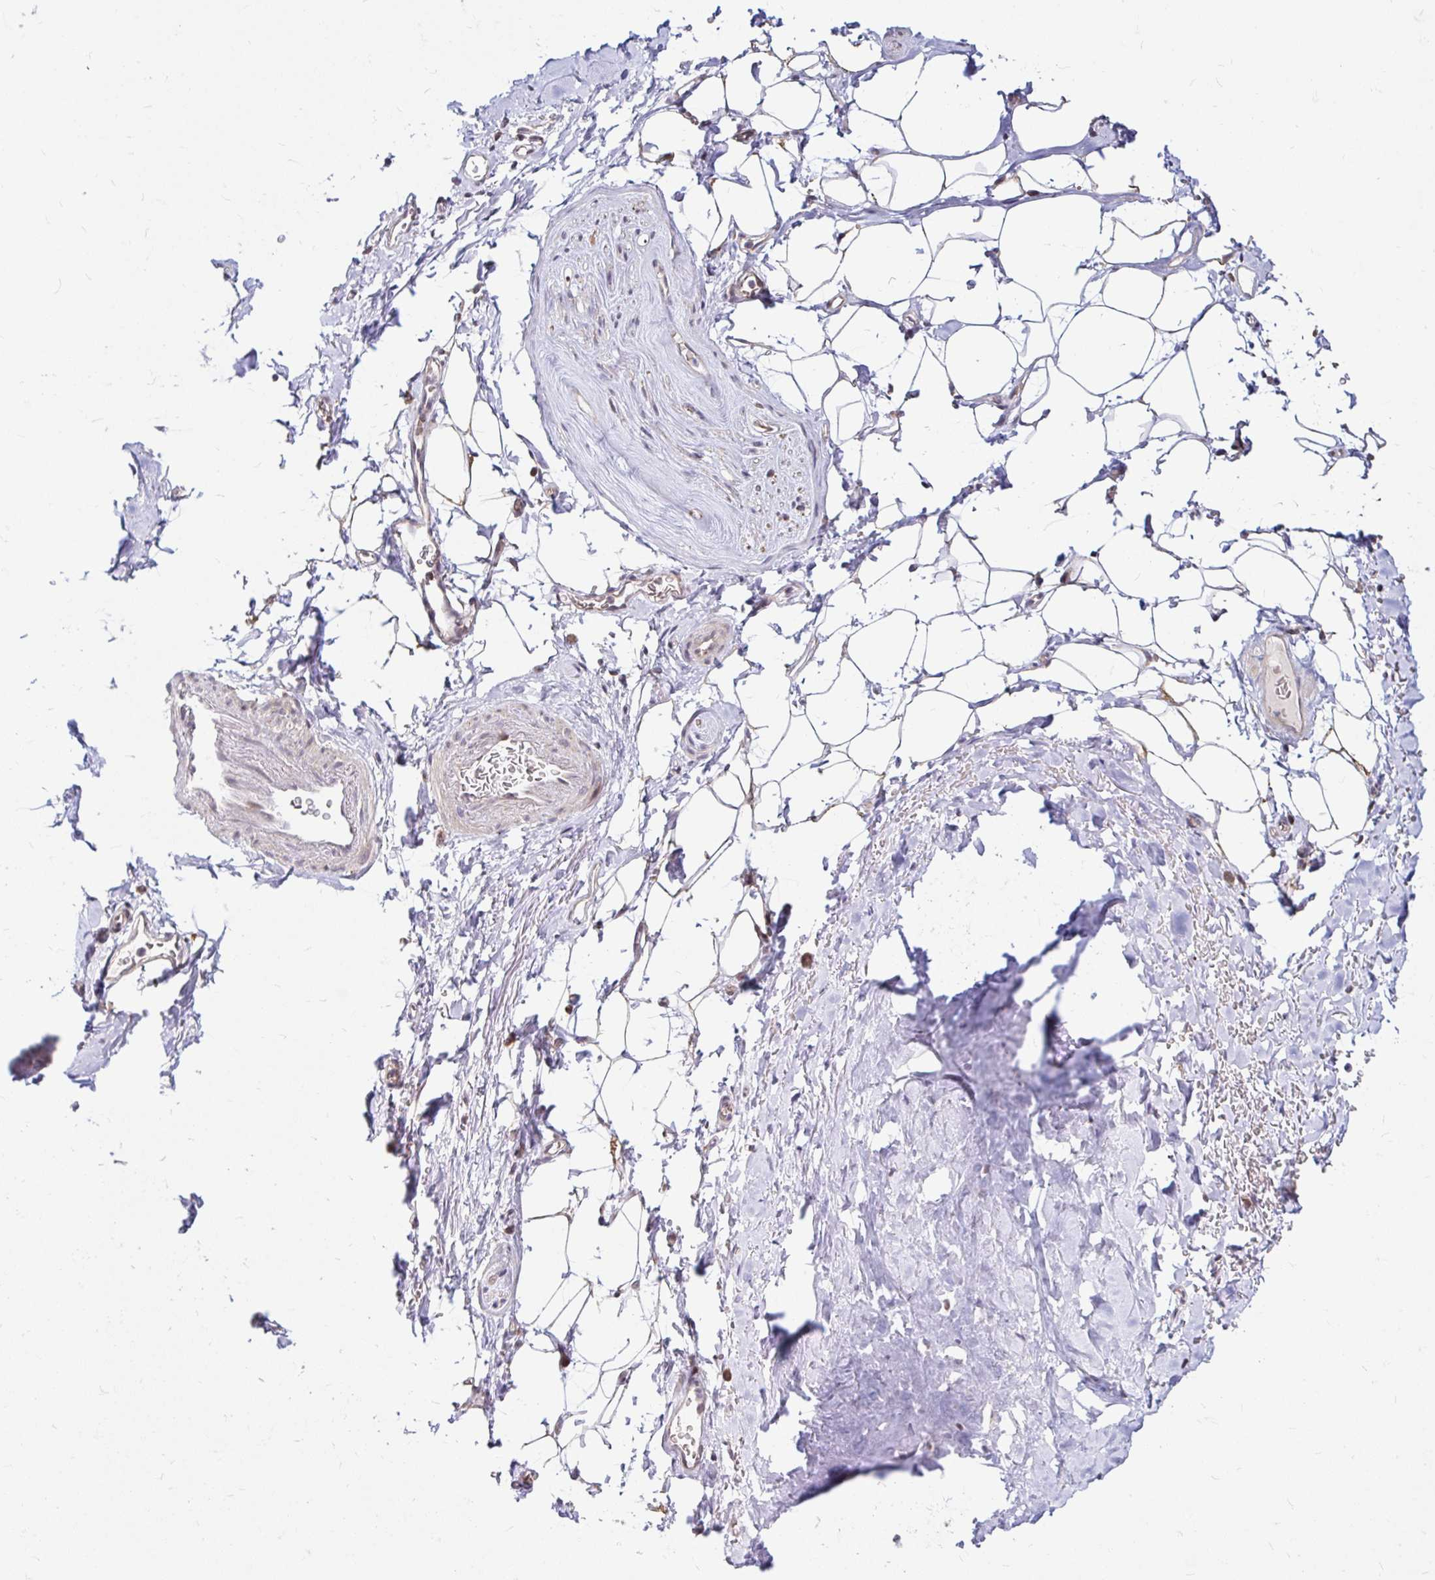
{"staining": {"intensity": "negative", "quantity": "none", "location": "none"}, "tissue": "adipose tissue", "cell_type": "Adipocytes", "image_type": "normal", "snomed": [{"axis": "morphology", "description": "Normal tissue, NOS"}, {"axis": "topography", "description": "Lymph node"}, {"axis": "topography", "description": "Cartilage tissue"}, {"axis": "topography", "description": "Bronchus"}], "caption": "The IHC image has no significant expression in adipocytes of adipose tissue.", "gene": "TIMM50", "patient": {"sex": "female", "age": 70}}